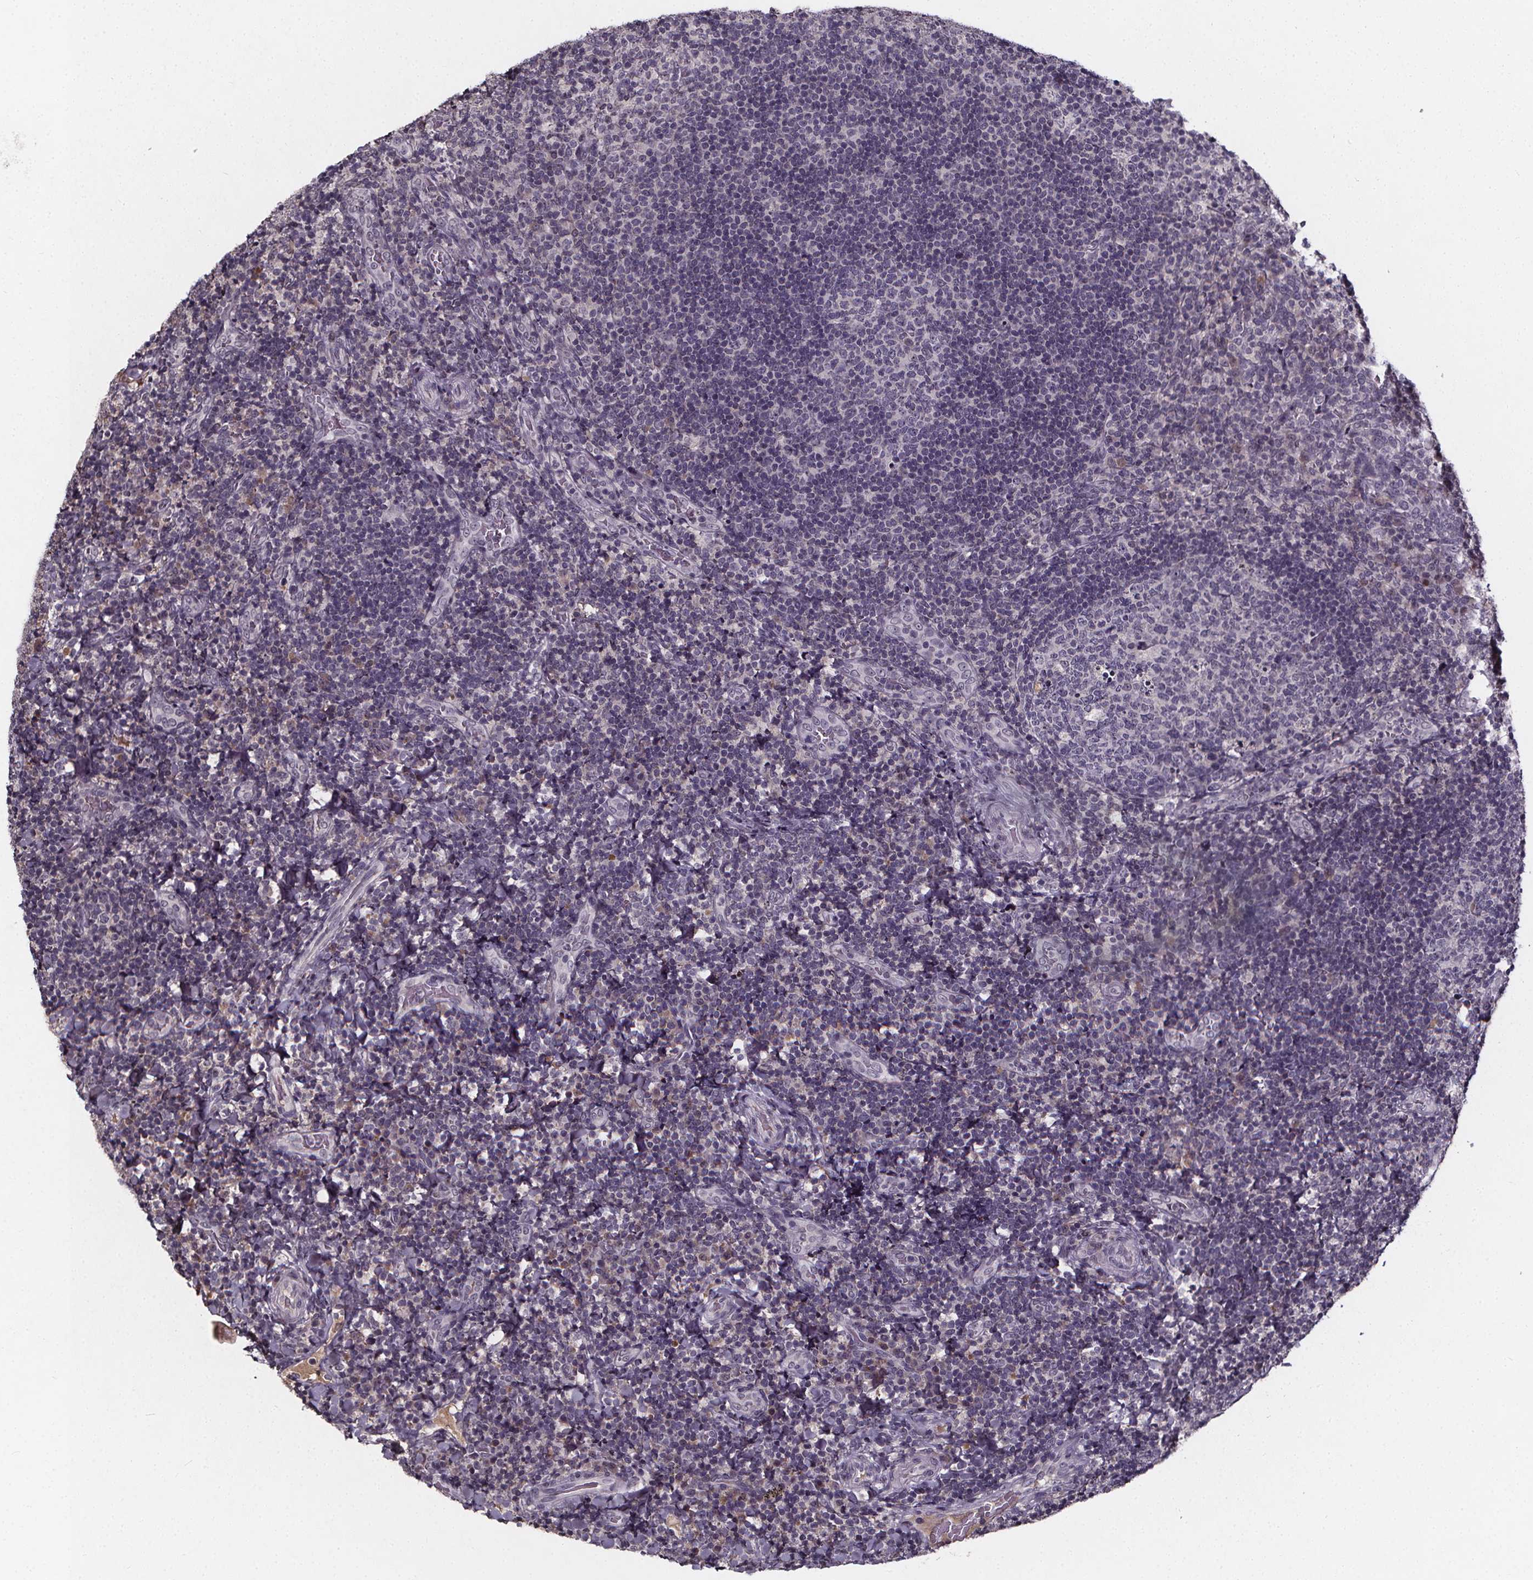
{"staining": {"intensity": "negative", "quantity": "none", "location": "none"}, "tissue": "tonsil", "cell_type": "Germinal center cells", "image_type": "normal", "snomed": [{"axis": "morphology", "description": "Normal tissue, NOS"}, {"axis": "topography", "description": "Tonsil"}], "caption": "Immunohistochemical staining of normal human tonsil displays no significant expression in germinal center cells.", "gene": "SPAG8", "patient": {"sex": "male", "age": 17}}